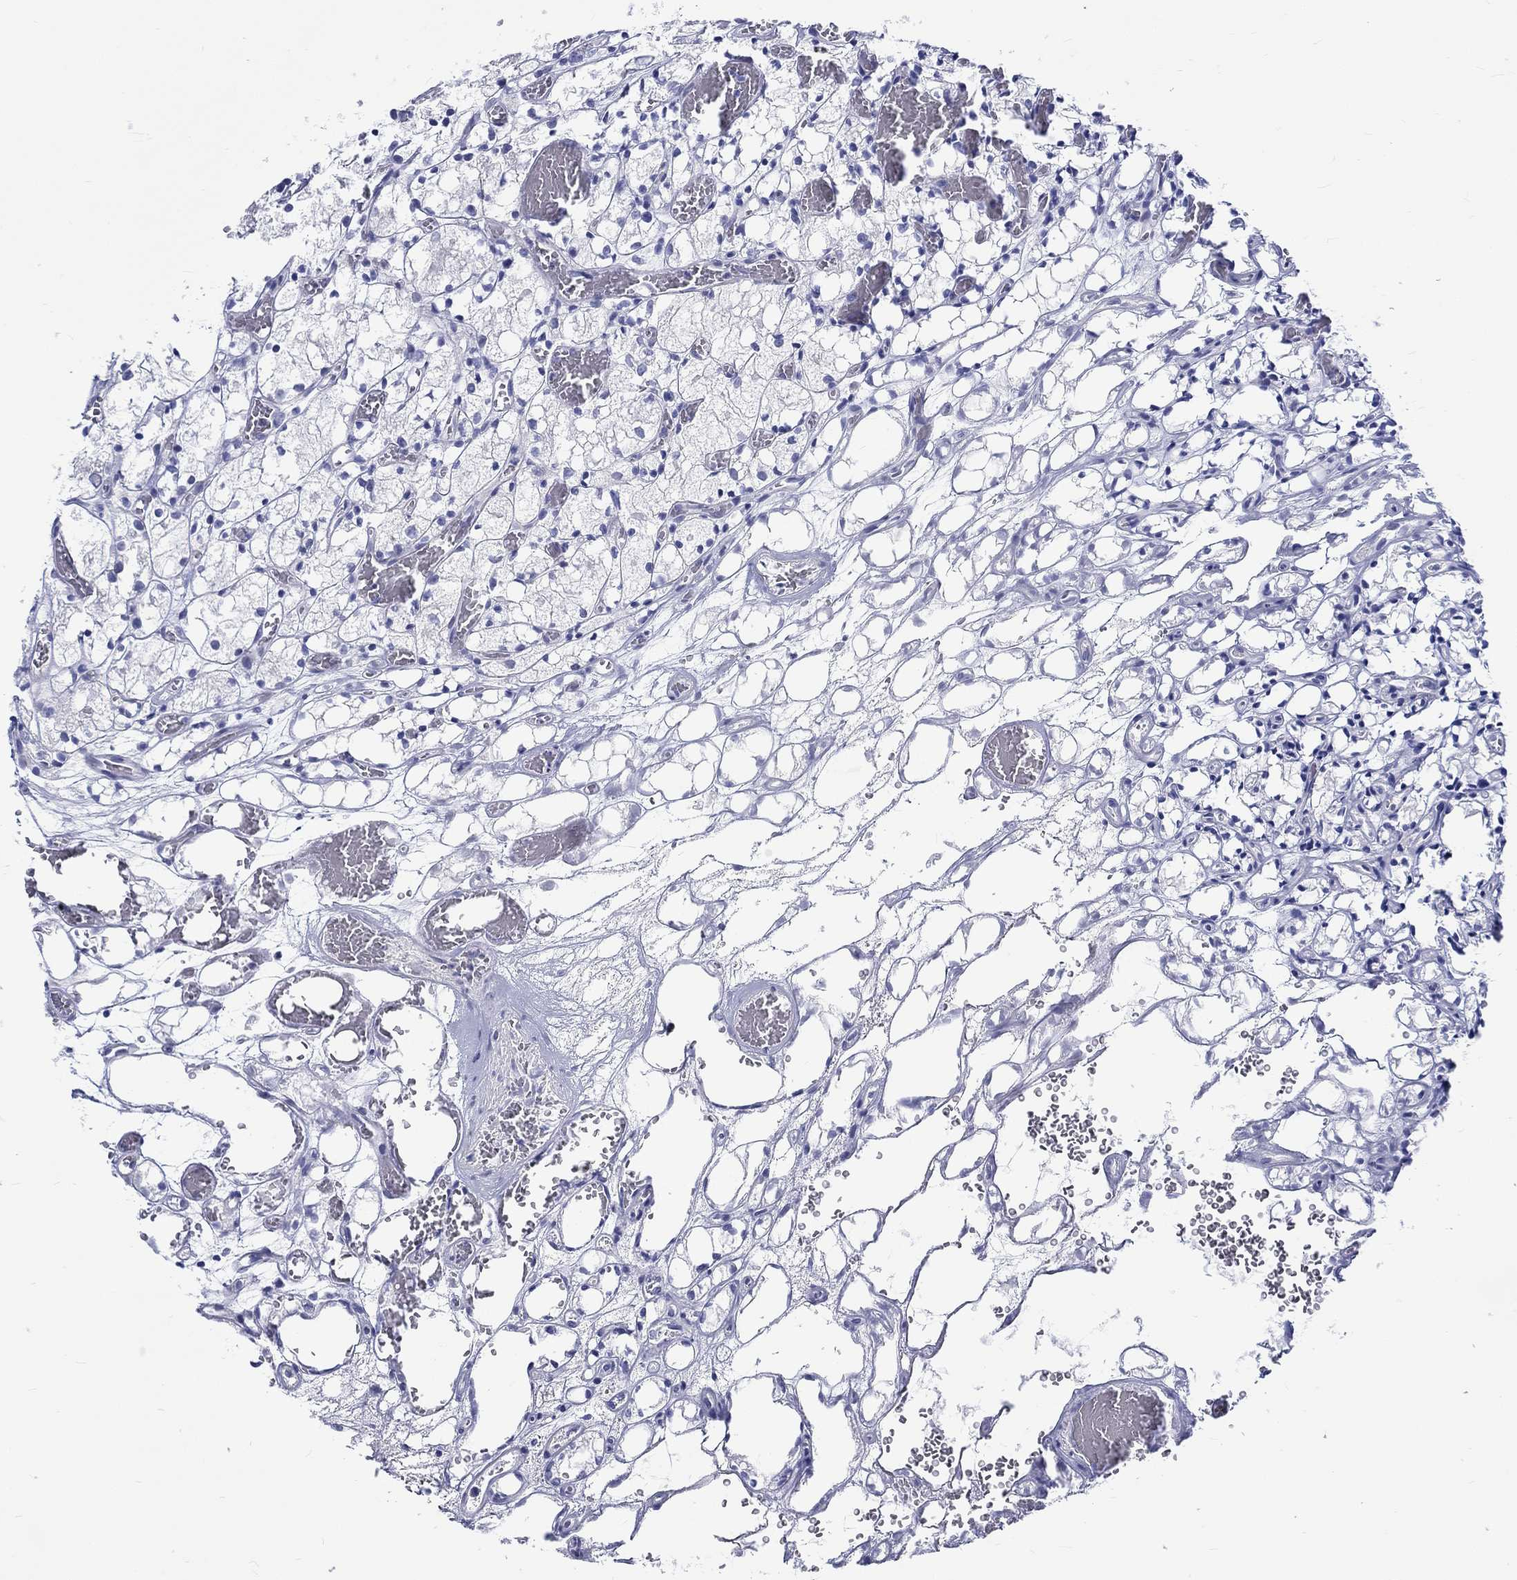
{"staining": {"intensity": "negative", "quantity": "none", "location": "none"}, "tissue": "renal cancer", "cell_type": "Tumor cells", "image_type": "cancer", "snomed": [{"axis": "morphology", "description": "Adenocarcinoma, NOS"}, {"axis": "topography", "description": "Kidney"}], "caption": "An IHC image of renal cancer is shown. There is no staining in tumor cells of renal cancer.", "gene": "SH2D7", "patient": {"sex": "female", "age": 69}}